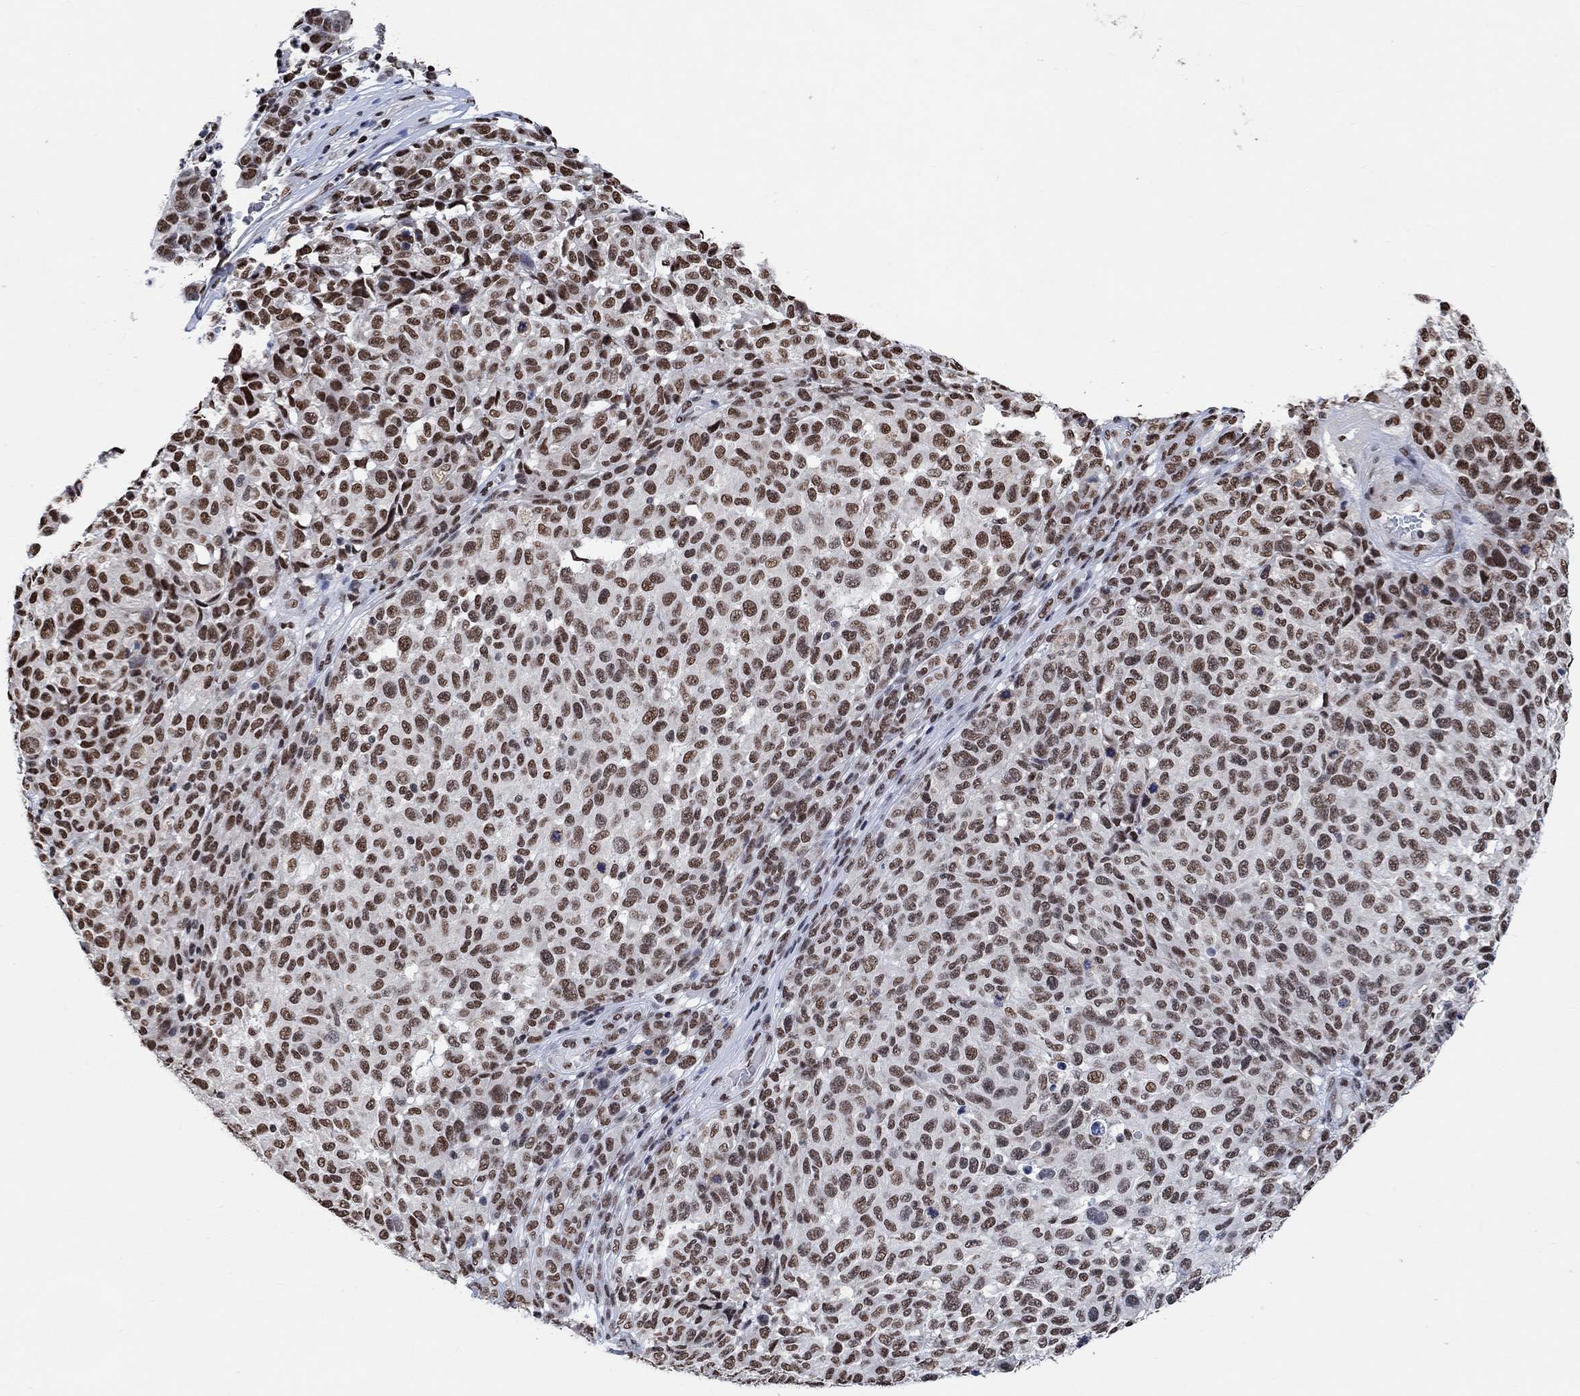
{"staining": {"intensity": "strong", "quantity": "25%-75%", "location": "nuclear"}, "tissue": "melanoma", "cell_type": "Tumor cells", "image_type": "cancer", "snomed": [{"axis": "morphology", "description": "Malignant melanoma, NOS"}, {"axis": "topography", "description": "Skin"}], "caption": "Approximately 25%-75% of tumor cells in human melanoma show strong nuclear protein staining as visualized by brown immunohistochemical staining.", "gene": "USP39", "patient": {"sex": "male", "age": 59}}